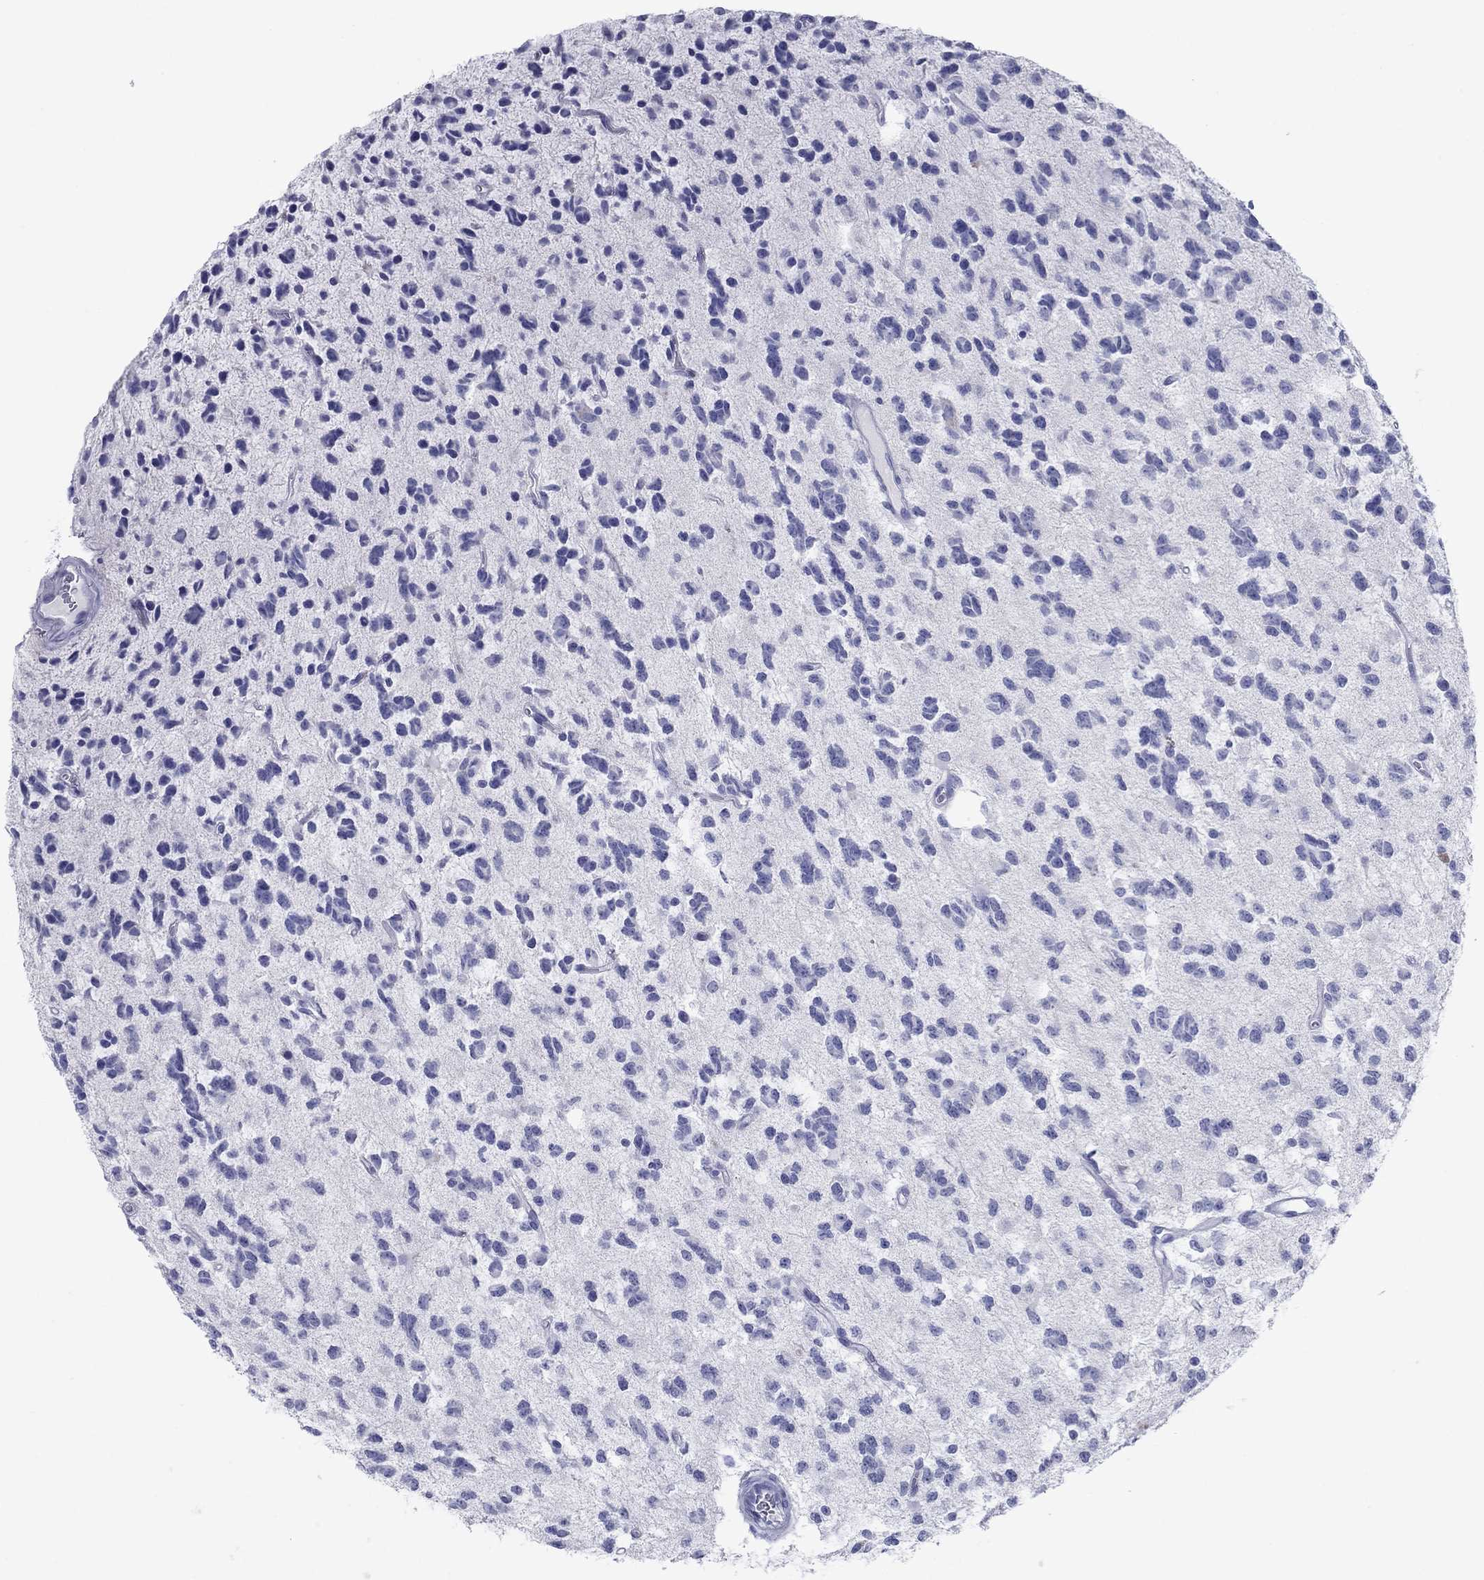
{"staining": {"intensity": "negative", "quantity": "none", "location": "none"}, "tissue": "glioma", "cell_type": "Tumor cells", "image_type": "cancer", "snomed": [{"axis": "morphology", "description": "Glioma, malignant, Low grade"}, {"axis": "topography", "description": "Brain"}], "caption": "DAB (3,3'-diaminobenzidine) immunohistochemical staining of glioma reveals no significant staining in tumor cells. (DAB immunohistochemistry (IHC) visualized using brightfield microscopy, high magnification).", "gene": "ATP4A", "patient": {"sex": "female", "age": 45}}